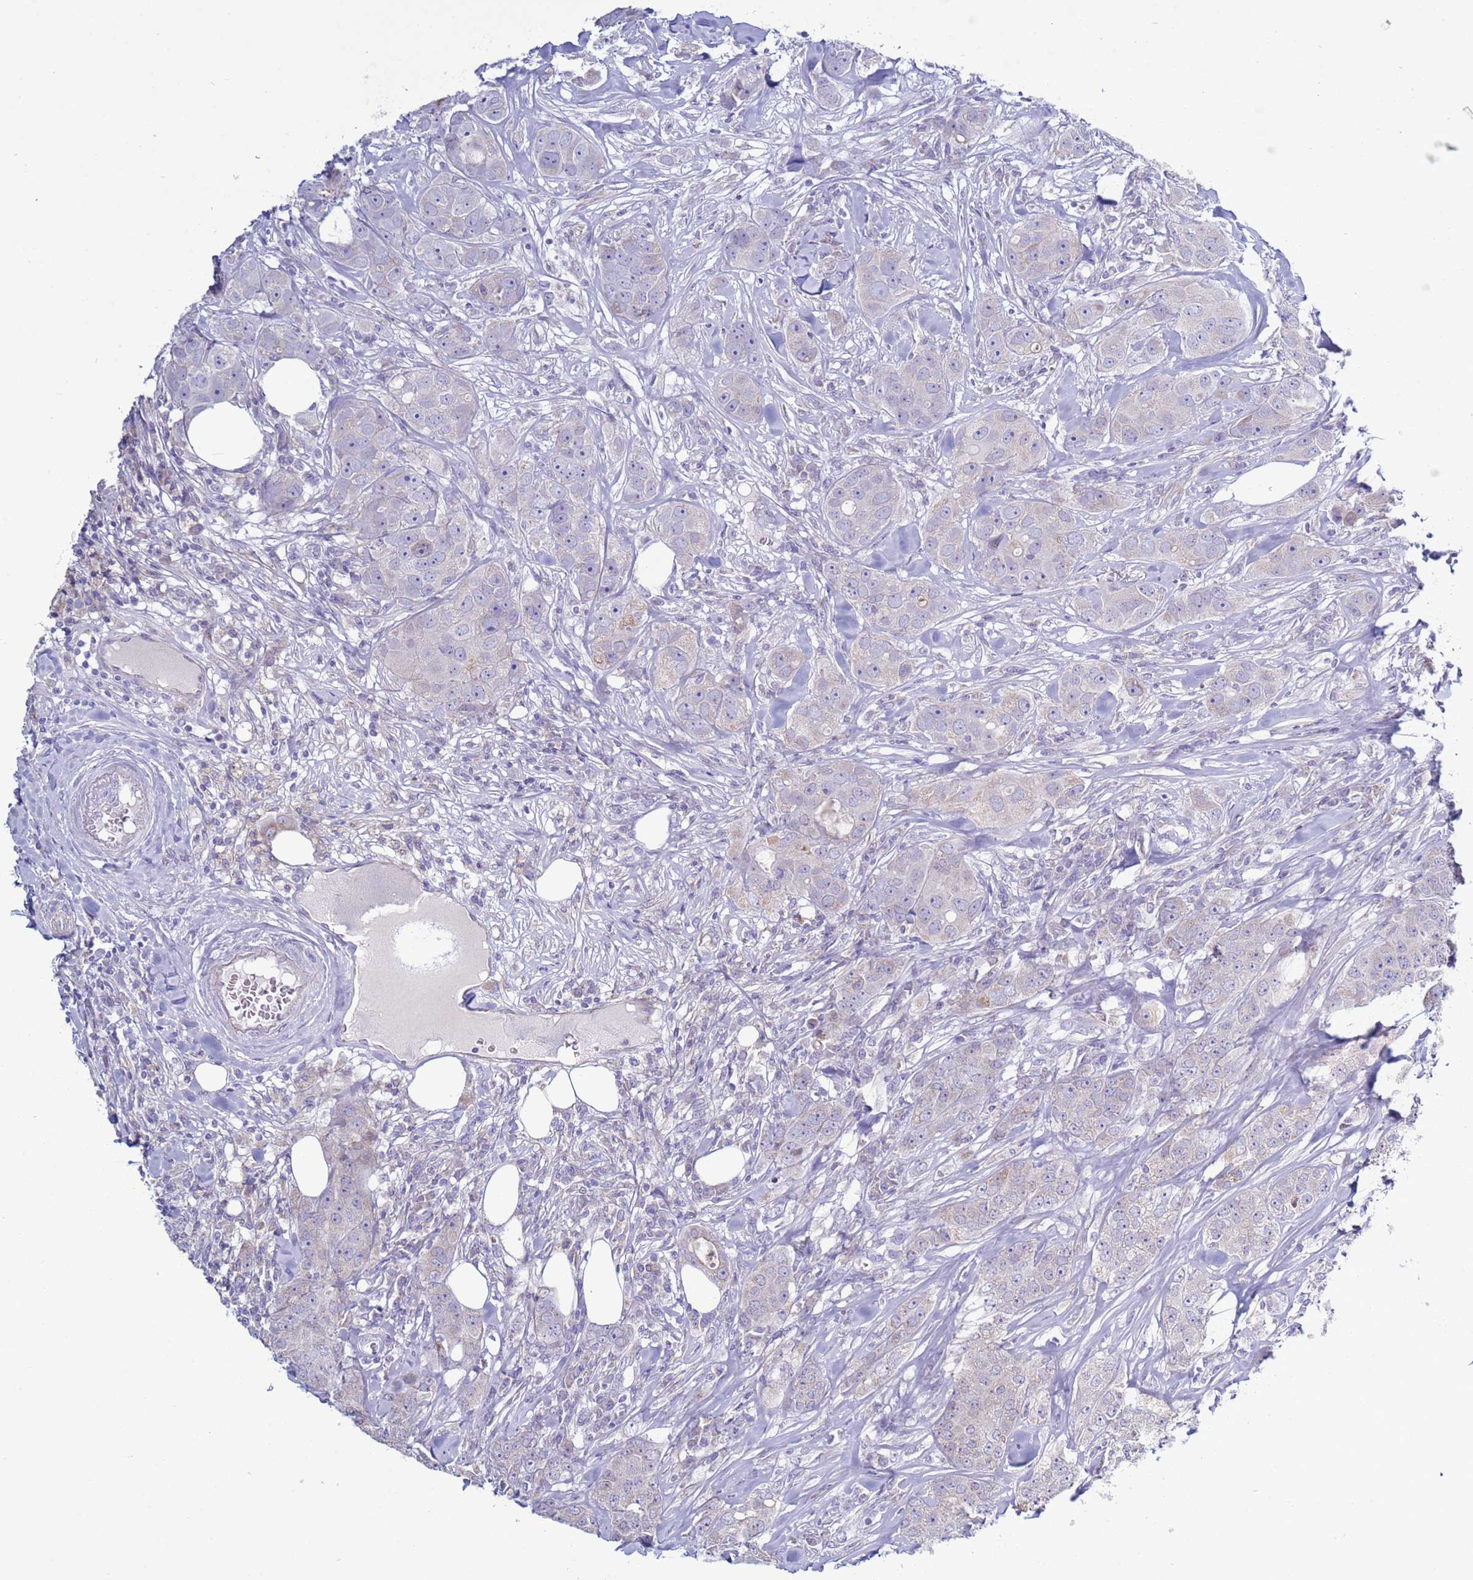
{"staining": {"intensity": "negative", "quantity": "none", "location": "none"}, "tissue": "breast cancer", "cell_type": "Tumor cells", "image_type": "cancer", "snomed": [{"axis": "morphology", "description": "Duct carcinoma"}, {"axis": "topography", "description": "Breast"}], "caption": "This photomicrograph is of breast cancer stained with immunohistochemistry to label a protein in brown with the nuclei are counter-stained blue. There is no expression in tumor cells.", "gene": "ABHD17B", "patient": {"sex": "female", "age": 43}}